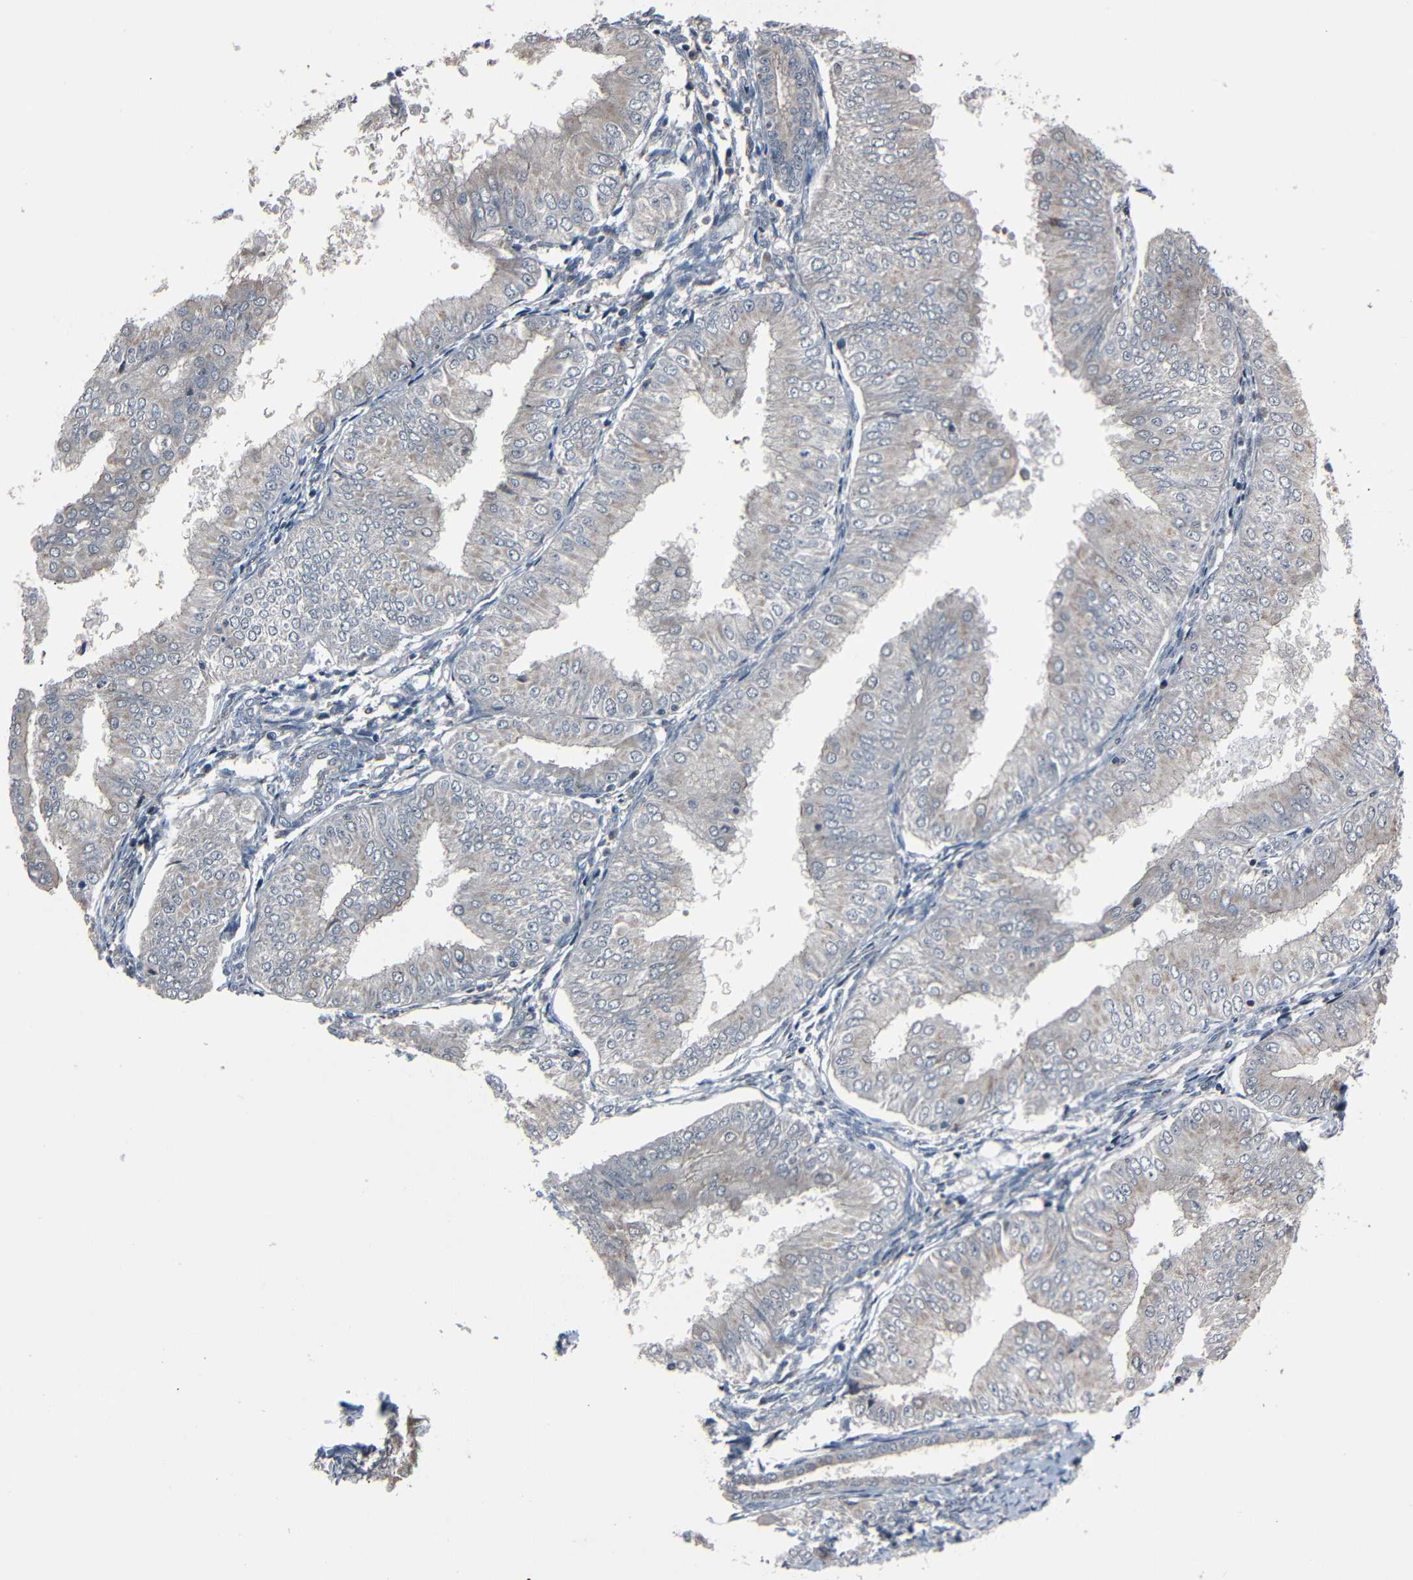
{"staining": {"intensity": "weak", "quantity": ">75%", "location": "cytoplasmic/membranous"}, "tissue": "endometrial cancer", "cell_type": "Tumor cells", "image_type": "cancer", "snomed": [{"axis": "morphology", "description": "Adenocarcinoma, NOS"}, {"axis": "topography", "description": "Endometrium"}], "caption": "Endometrial adenocarcinoma stained for a protein (brown) reveals weak cytoplasmic/membranous positive positivity in approximately >75% of tumor cells.", "gene": "AKAP9", "patient": {"sex": "female", "age": 53}}